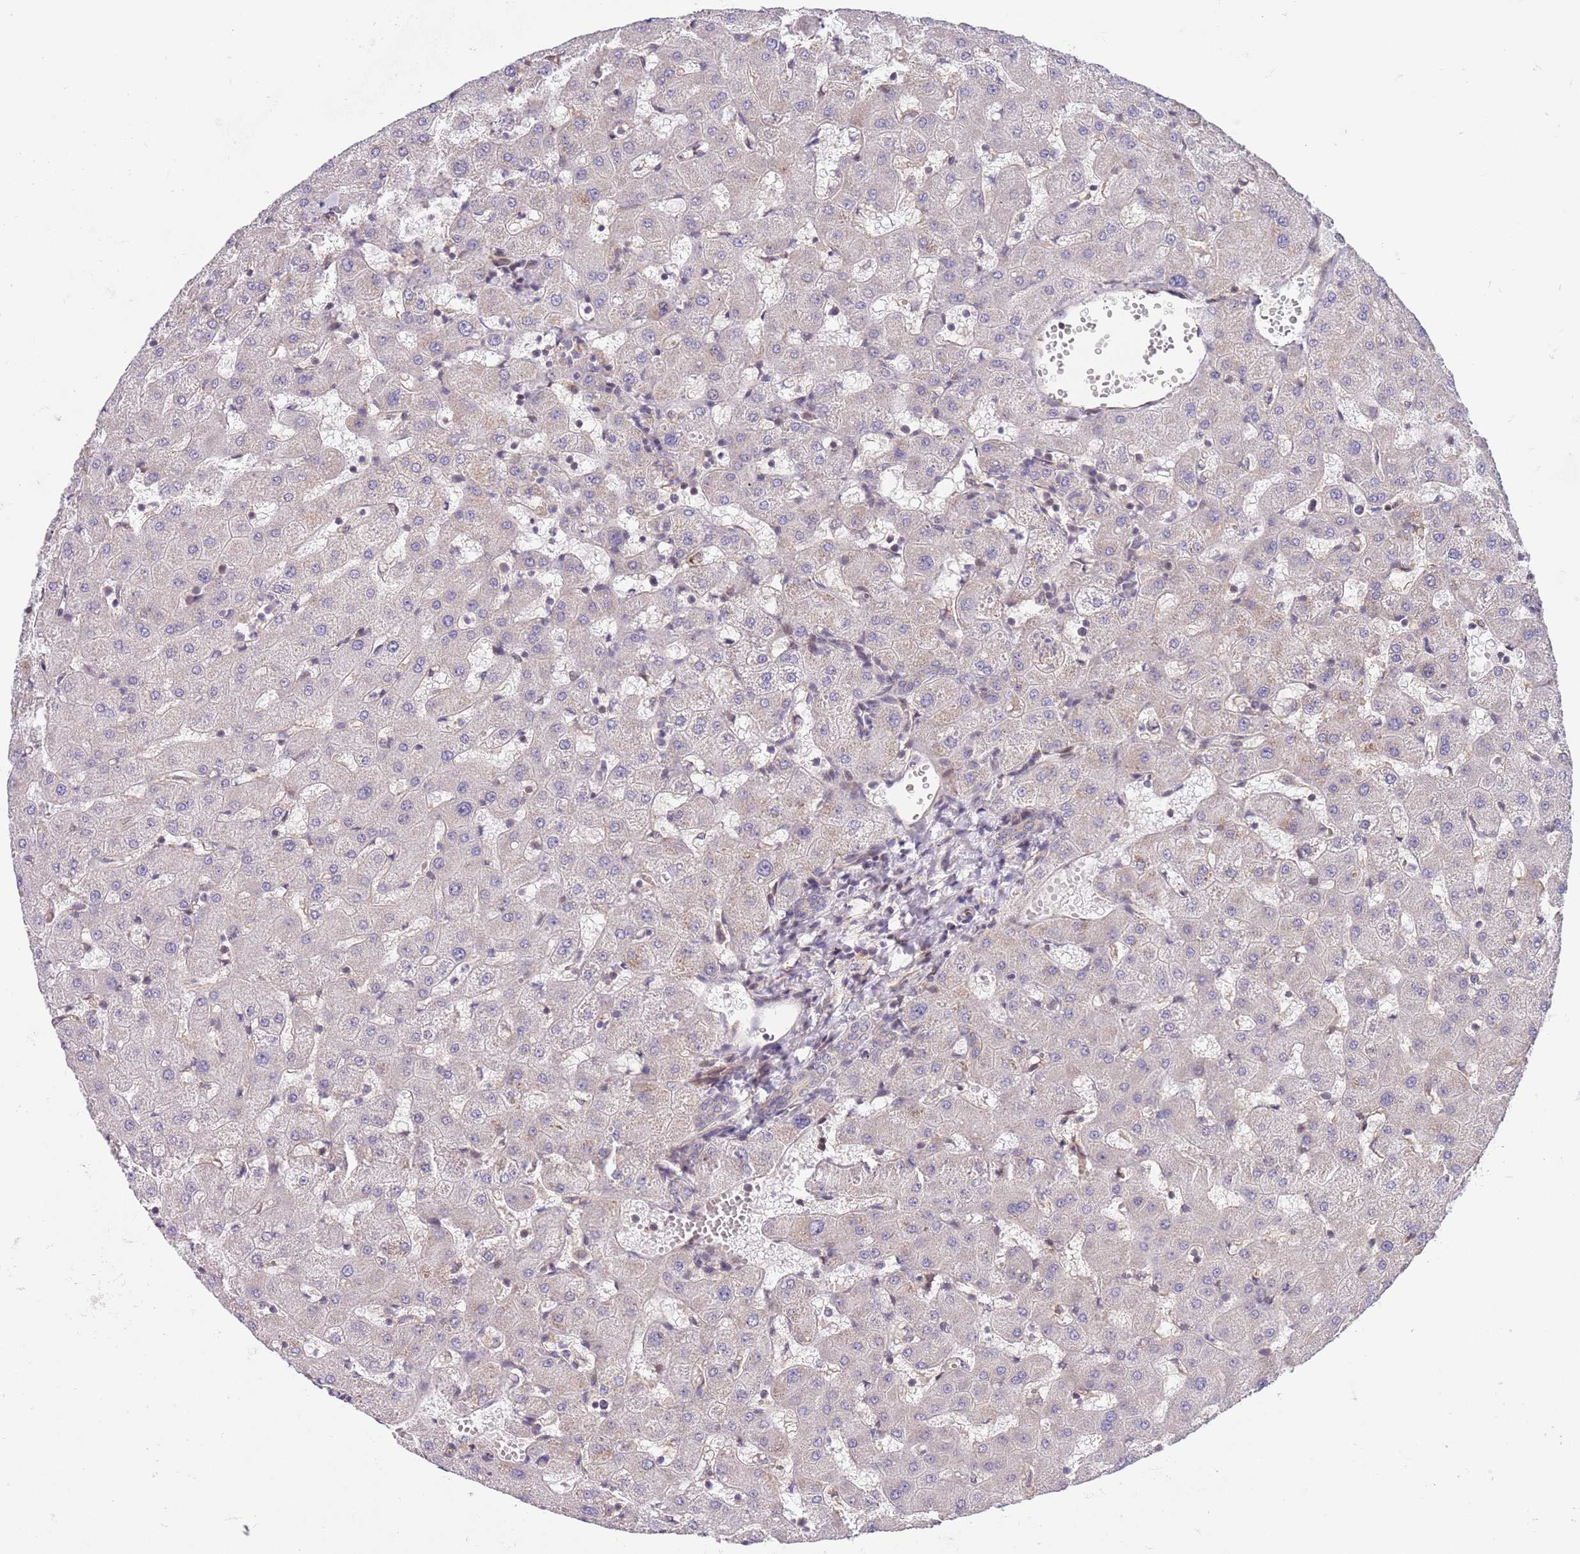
{"staining": {"intensity": "negative", "quantity": "none", "location": "none"}, "tissue": "liver", "cell_type": "Cholangiocytes", "image_type": "normal", "snomed": [{"axis": "morphology", "description": "Normal tissue, NOS"}, {"axis": "topography", "description": "Liver"}], "caption": "Immunohistochemistry of normal human liver displays no positivity in cholangiocytes. The staining is performed using DAB brown chromogen with nuclei counter-stained in using hematoxylin.", "gene": "TBX10", "patient": {"sex": "female", "age": 63}}